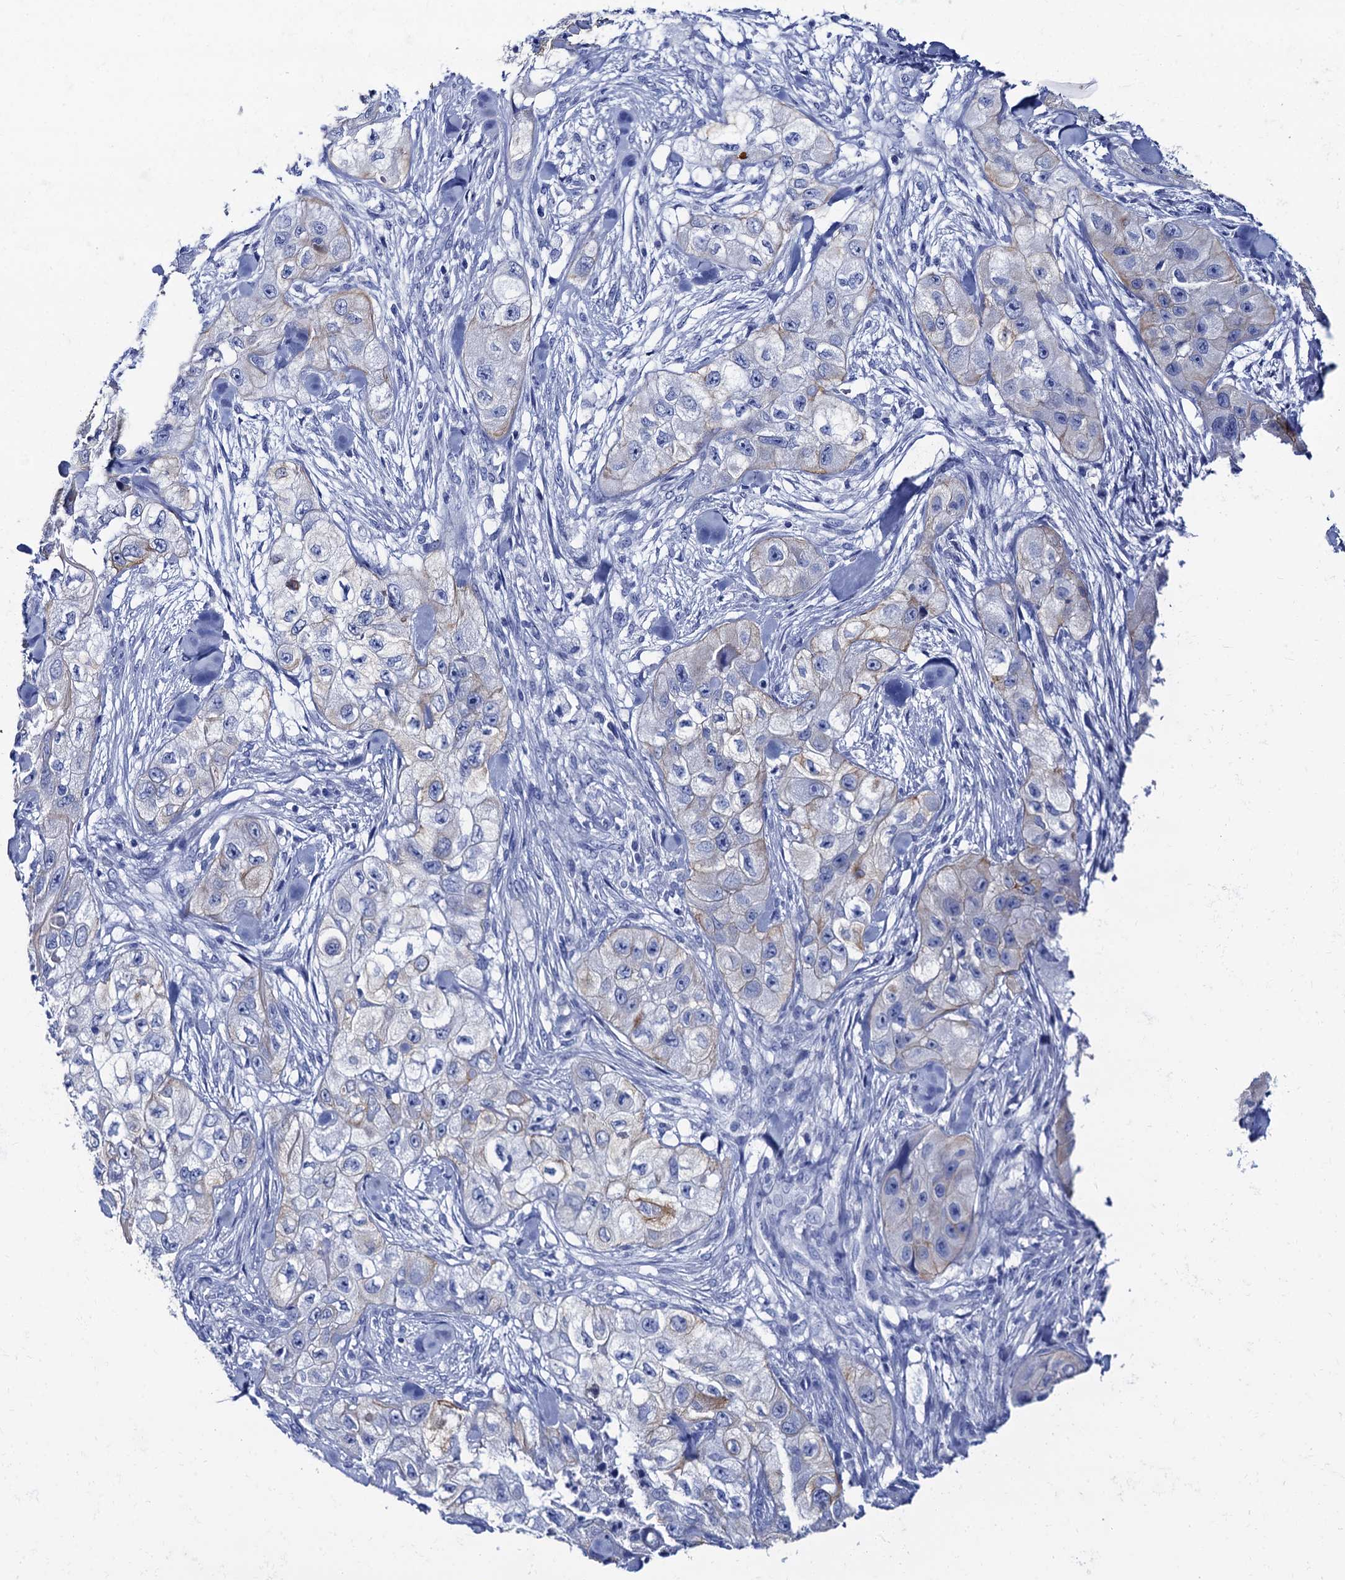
{"staining": {"intensity": "negative", "quantity": "none", "location": "none"}, "tissue": "skin cancer", "cell_type": "Tumor cells", "image_type": "cancer", "snomed": [{"axis": "morphology", "description": "Squamous cell carcinoma, NOS"}, {"axis": "topography", "description": "Skin"}, {"axis": "topography", "description": "Subcutis"}], "caption": "This is an IHC photomicrograph of human skin cancer (squamous cell carcinoma). There is no expression in tumor cells.", "gene": "RAB3IP", "patient": {"sex": "male", "age": 73}}